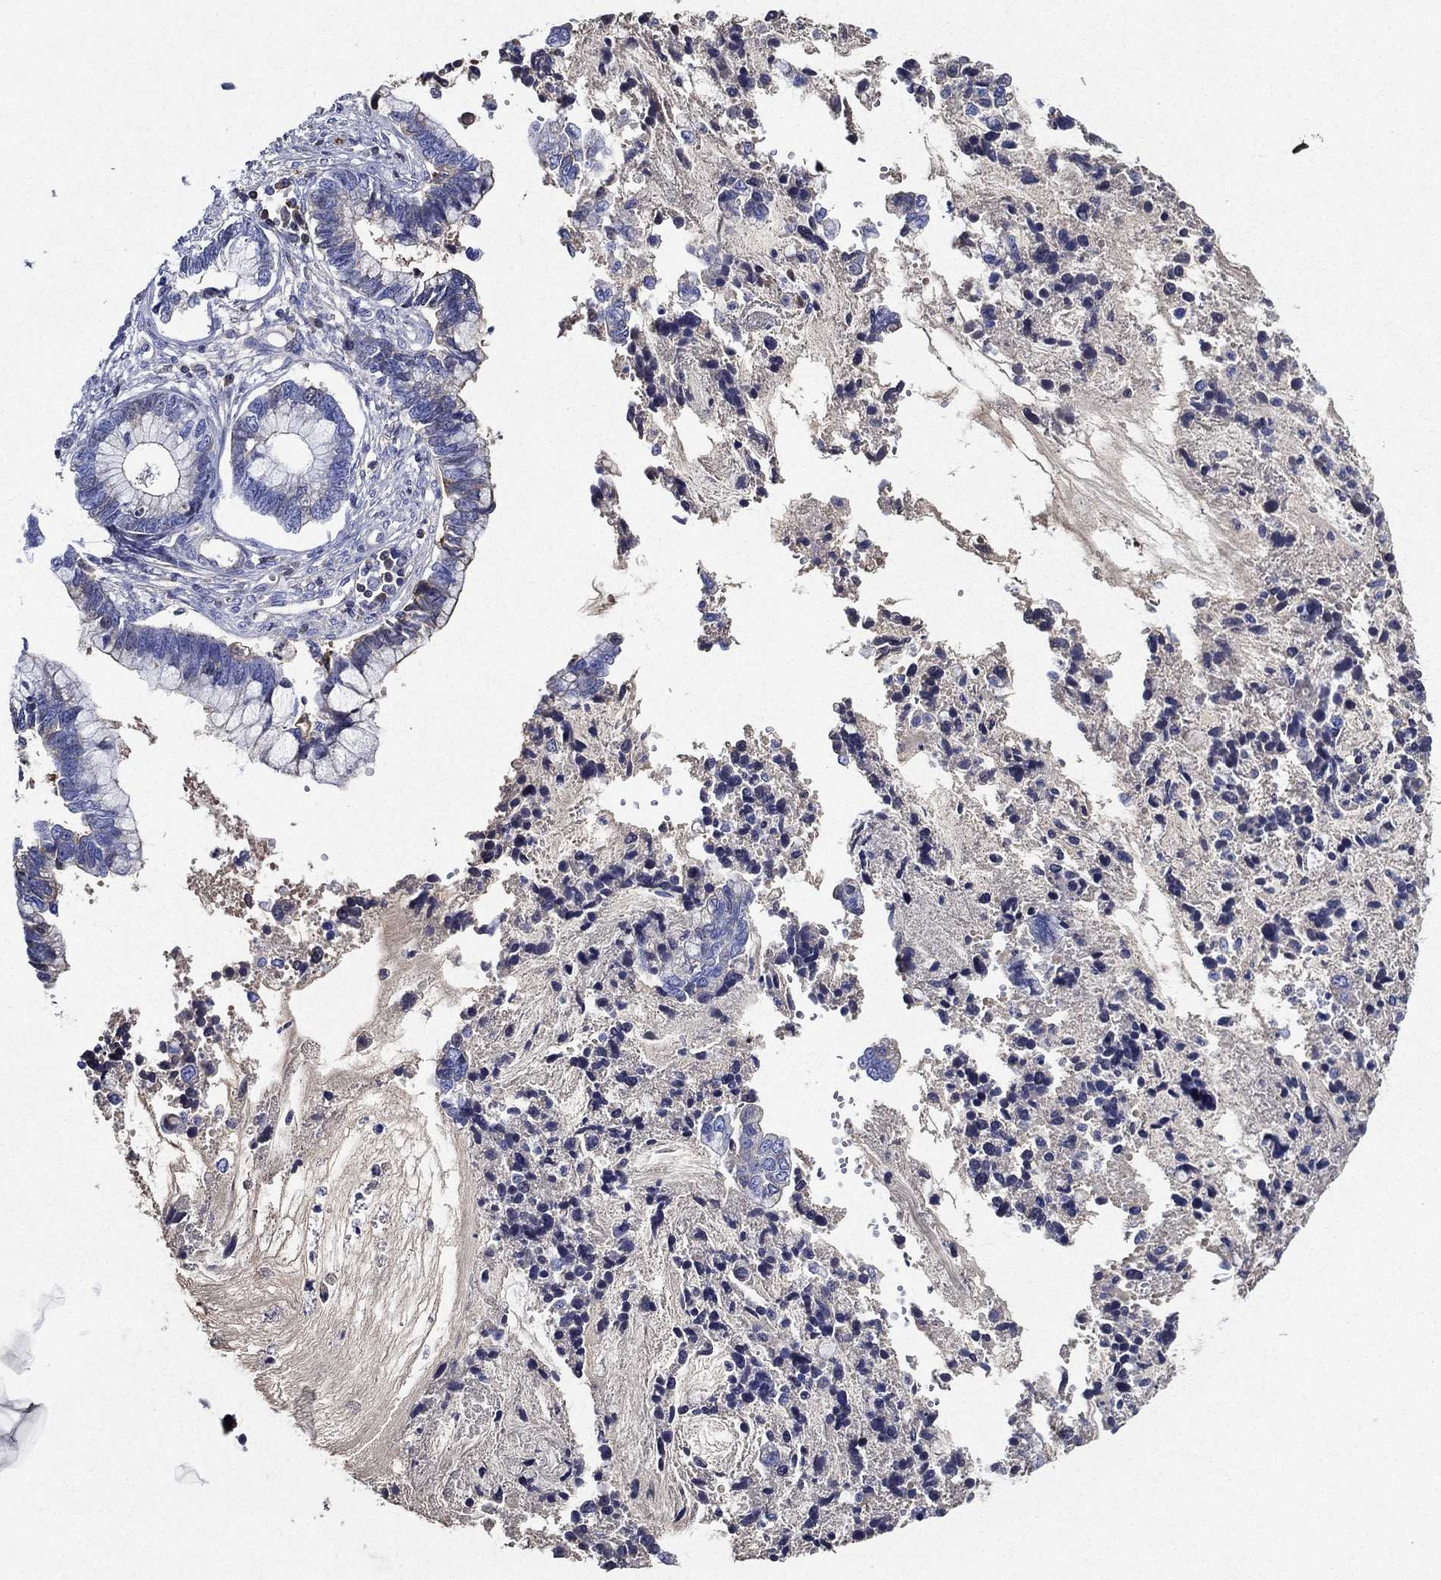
{"staining": {"intensity": "negative", "quantity": "none", "location": "none"}, "tissue": "cervical cancer", "cell_type": "Tumor cells", "image_type": "cancer", "snomed": [{"axis": "morphology", "description": "Adenocarcinoma, NOS"}, {"axis": "topography", "description": "Cervix"}], "caption": "Cervical cancer (adenocarcinoma) stained for a protein using IHC reveals no positivity tumor cells.", "gene": "TMPRSS11D", "patient": {"sex": "female", "age": 44}}